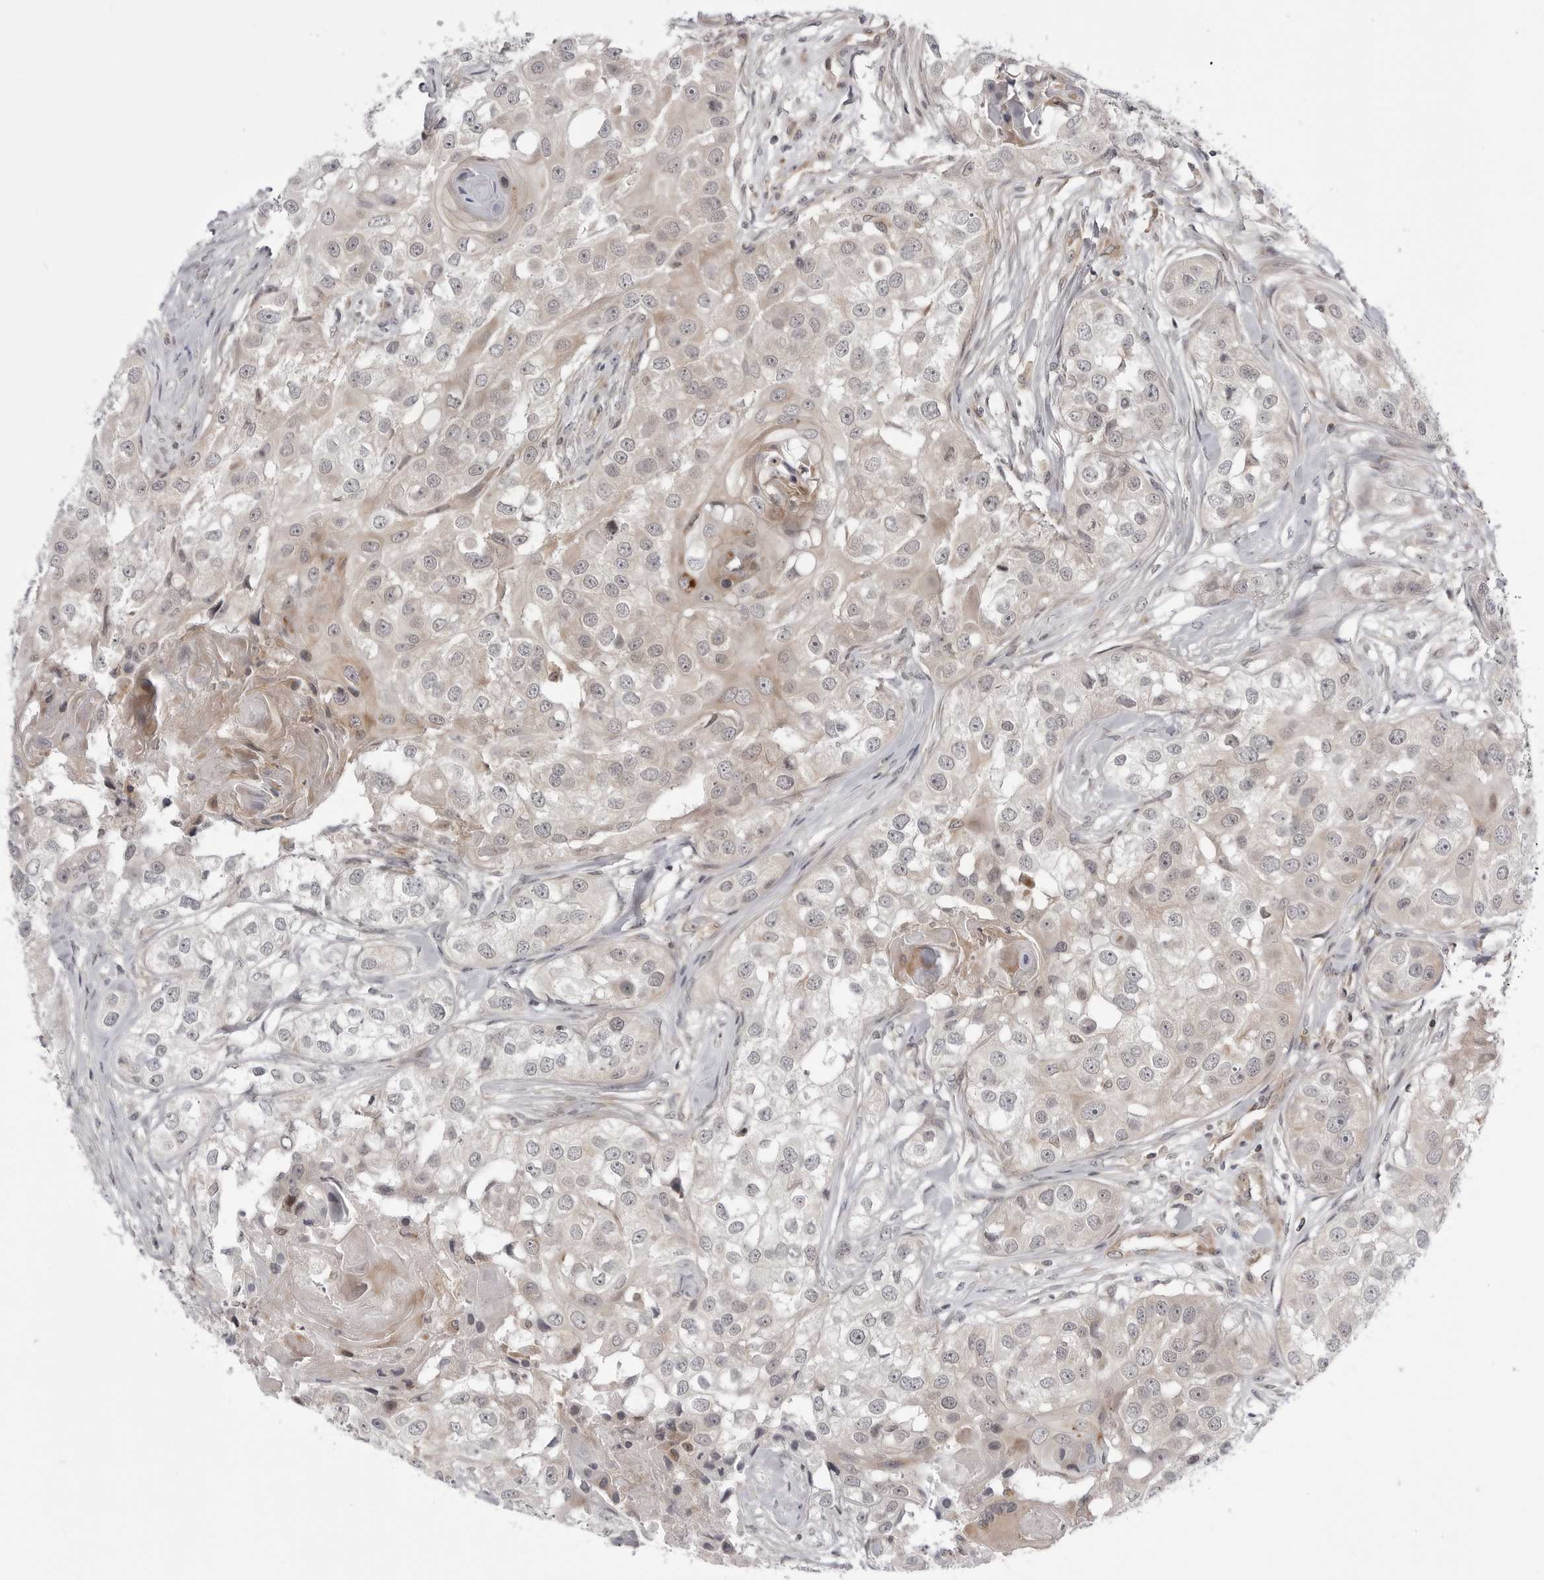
{"staining": {"intensity": "weak", "quantity": "25%-75%", "location": "cytoplasmic/membranous"}, "tissue": "head and neck cancer", "cell_type": "Tumor cells", "image_type": "cancer", "snomed": [{"axis": "morphology", "description": "Normal tissue, NOS"}, {"axis": "morphology", "description": "Squamous cell carcinoma, NOS"}, {"axis": "topography", "description": "Skeletal muscle"}, {"axis": "topography", "description": "Head-Neck"}], "caption": "The immunohistochemical stain labels weak cytoplasmic/membranous expression in tumor cells of head and neck squamous cell carcinoma tissue.", "gene": "CCDC18", "patient": {"sex": "male", "age": 51}}